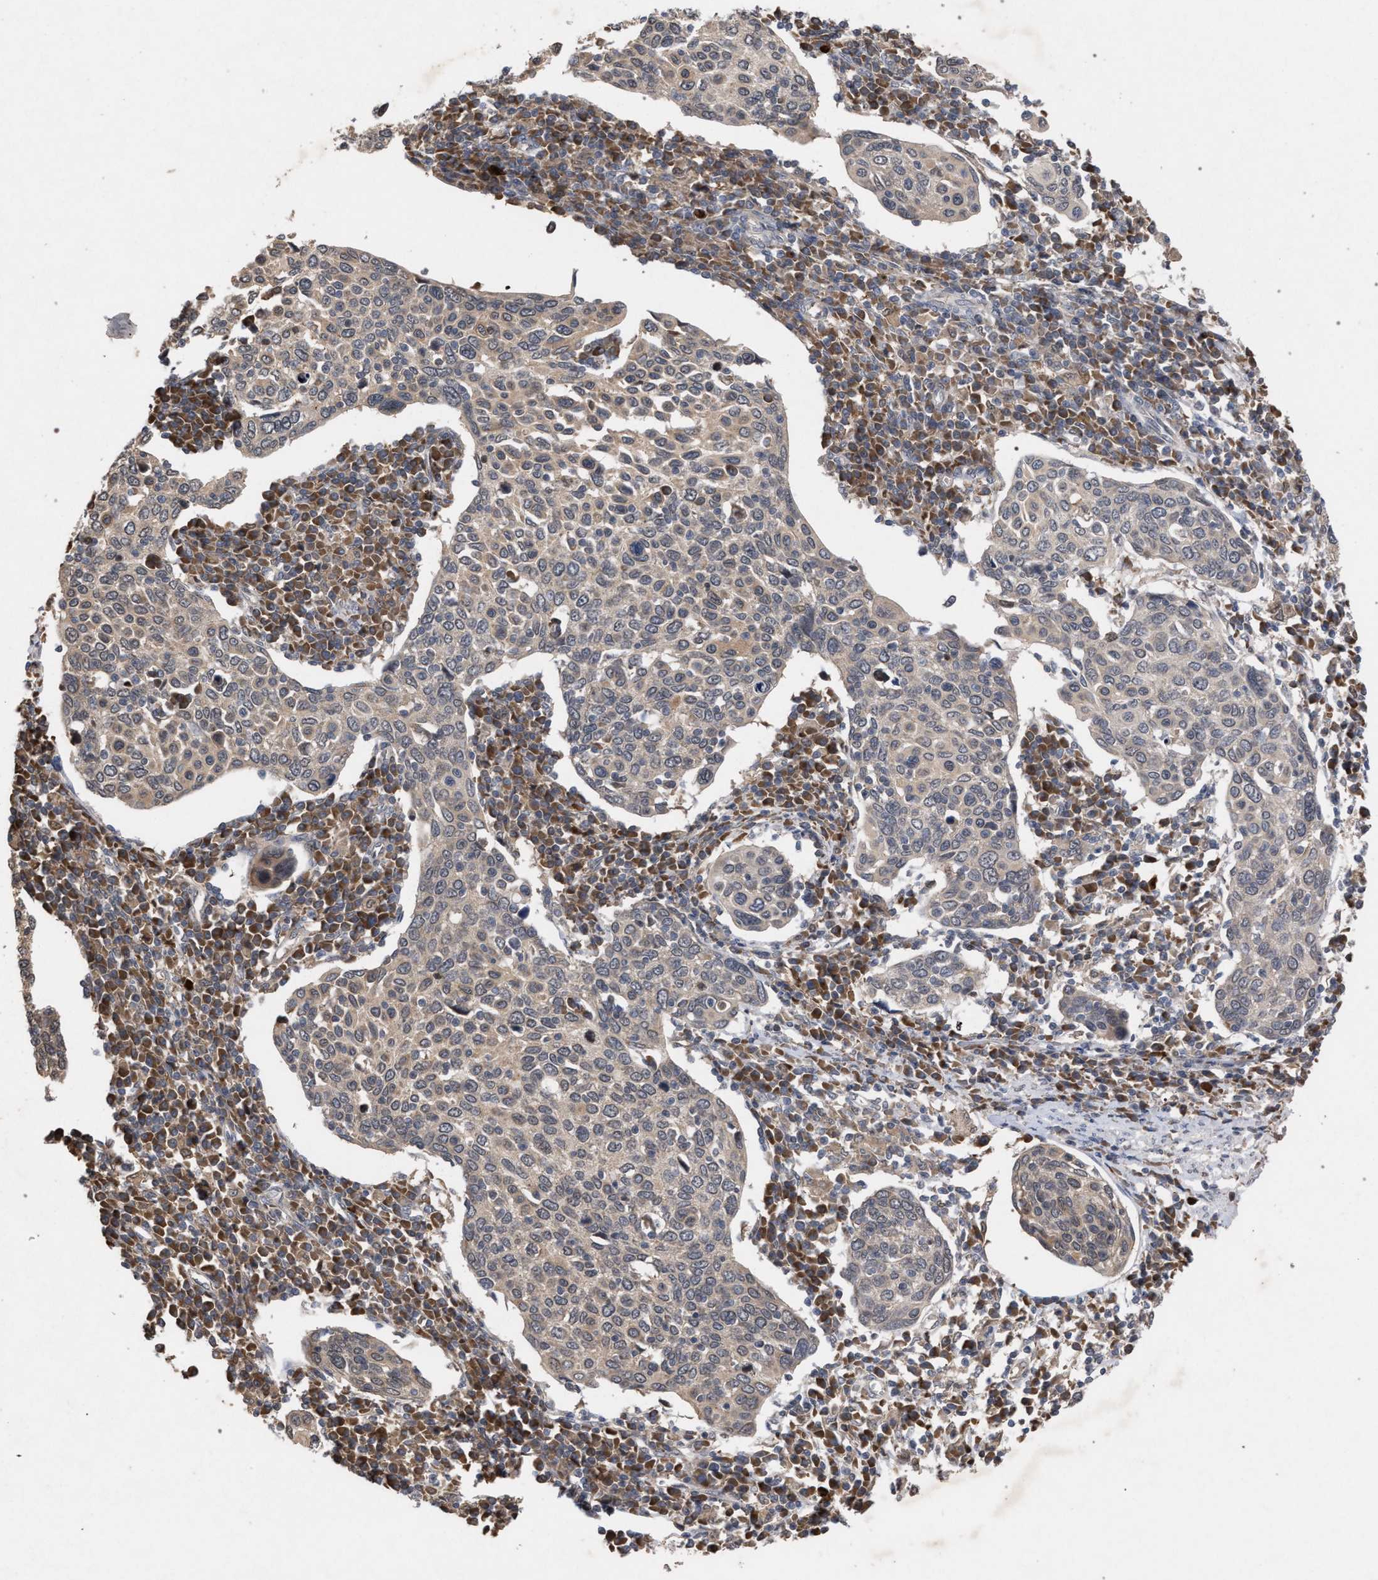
{"staining": {"intensity": "weak", "quantity": ">75%", "location": "cytoplasmic/membranous"}, "tissue": "cervical cancer", "cell_type": "Tumor cells", "image_type": "cancer", "snomed": [{"axis": "morphology", "description": "Squamous cell carcinoma, NOS"}, {"axis": "topography", "description": "Cervix"}], "caption": "Immunohistochemical staining of squamous cell carcinoma (cervical) reveals weak cytoplasmic/membranous protein positivity in approximately >75% of tumor cells. The protein of interest is shown in brown color, while the nuclei are stained blue.", "gene": "SLC4A4", "patient": {"sex": "female", "age": 40}}